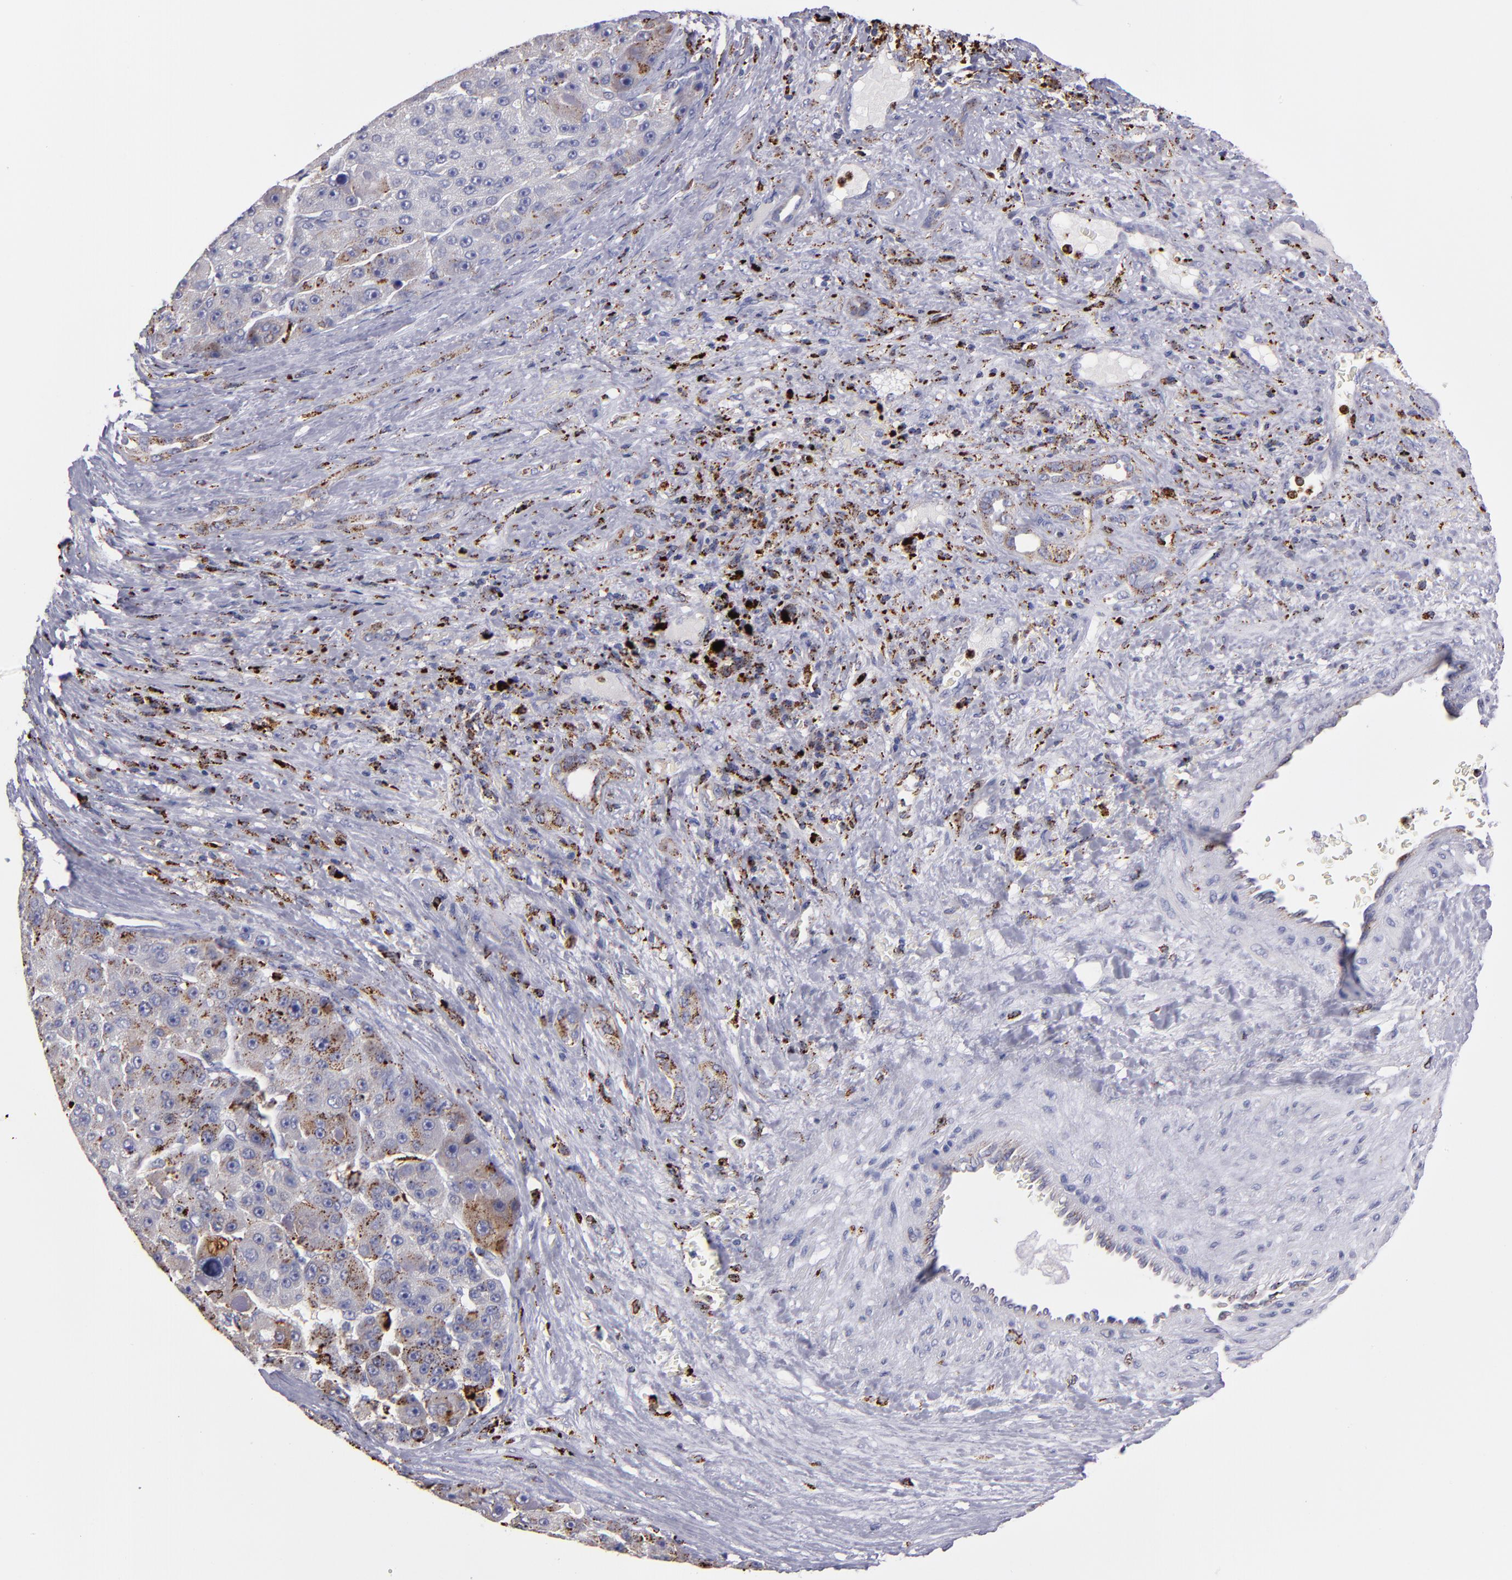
{"staining": {"intensity": "moderate", "quantity": "25%-75%", "location": "cytoplasmic/membranous"}, "tissue": "liver cancer", "cell_type": "Tumor cells", "image_type": "cancer", "snomed": [{"axis": "morphology", "description": "Carcinoma, Hepatocellular, NOS"}, {"axis": "topography", "description": "Liver"}], "caption": "This image reveals immunohistochemistry staining of human liver cancer (hepatocellular carcinoma), with medium moderate cytoplasmic/membranous expression in about 25%-75% of tumor cells.", "gene": "CTSS", "patient": {"sex": "male", "age": 76}}